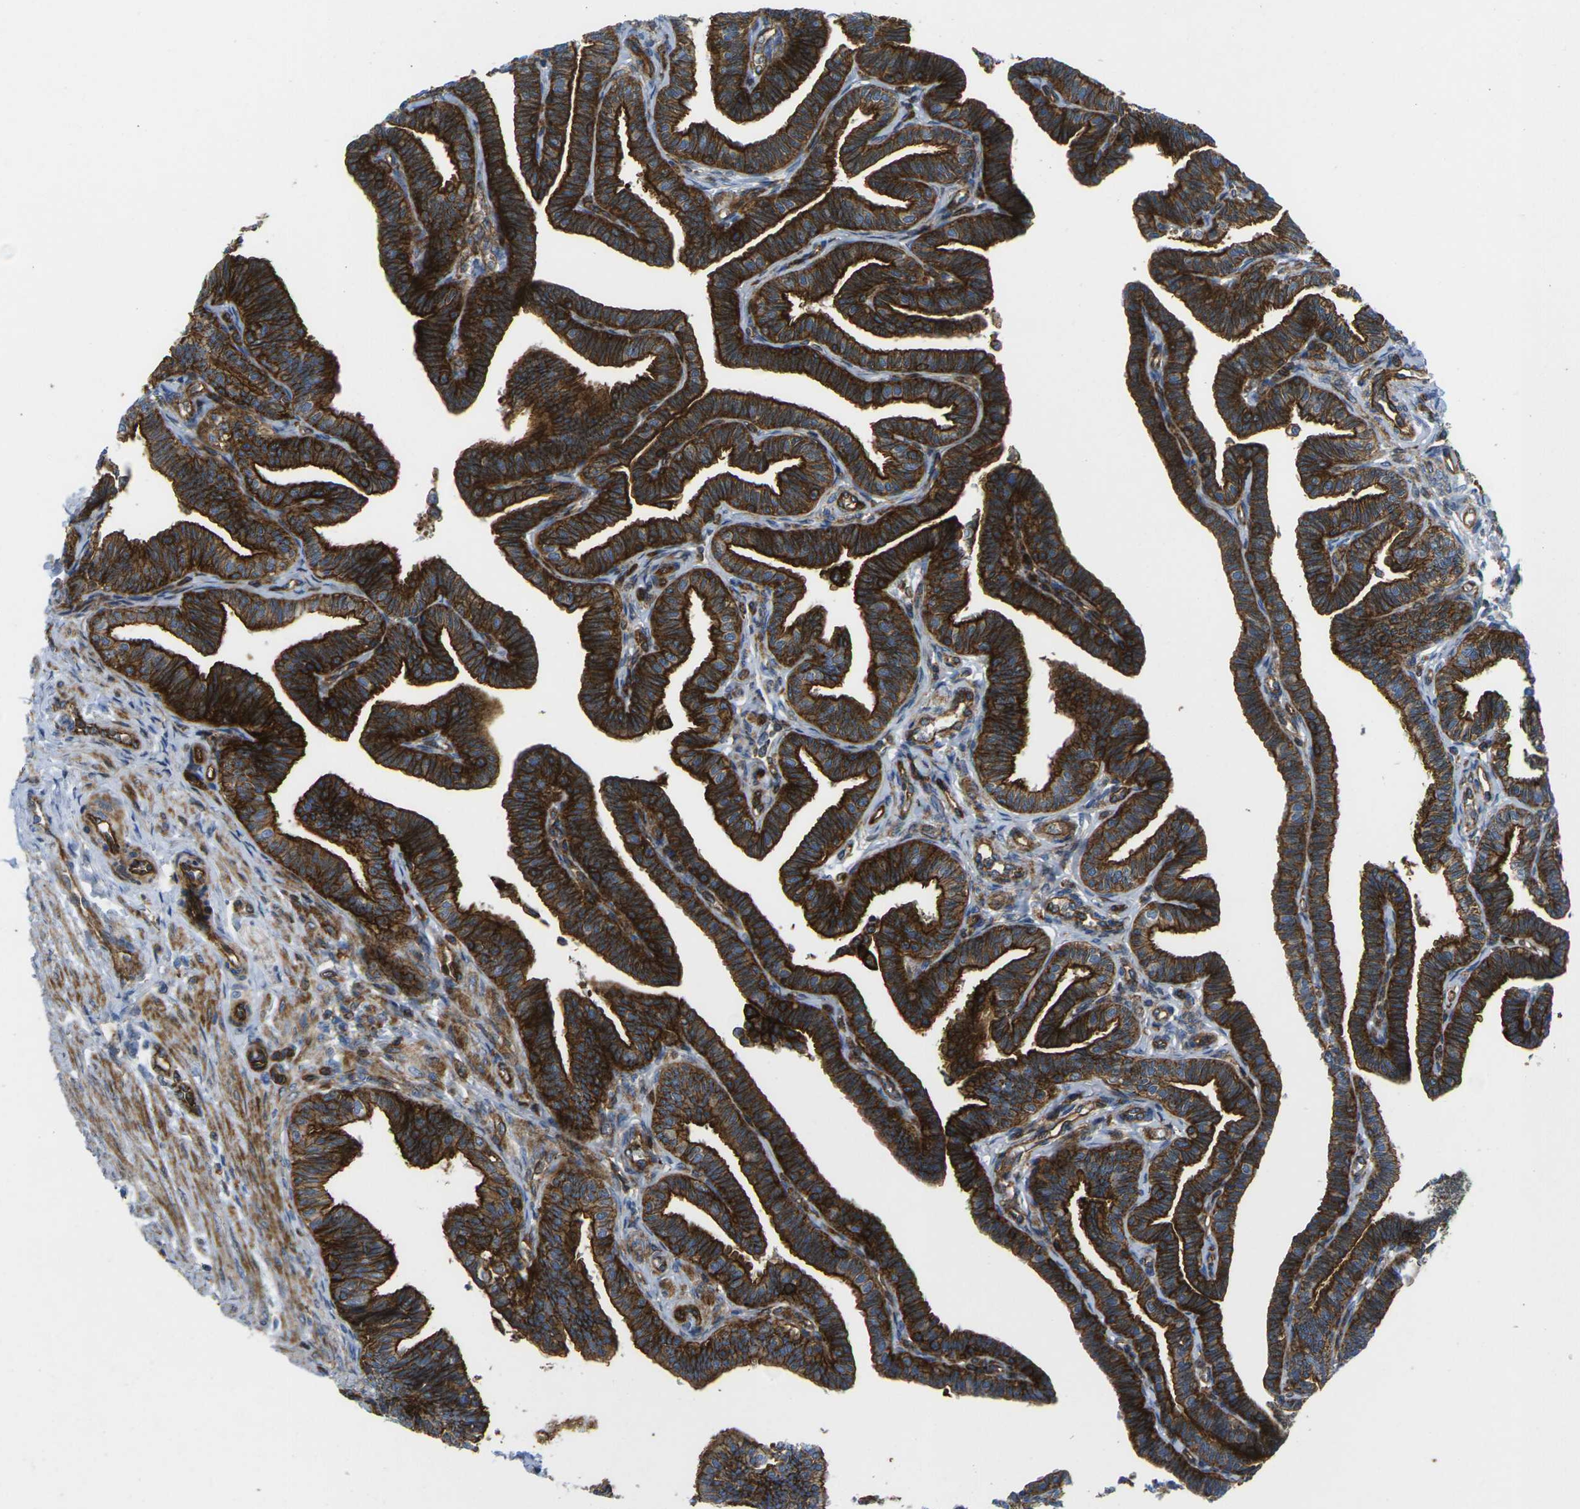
{"staining": {"intensity": "strong", "quantity": ">75%", "location": "cytoplasmic/membranous"}, "tissue": "fallopian tube", "cell_type": "Glandular cells", "image_type": "normal", "snomed": [{"axis": "morphology", "description": "Normal tissue, NOS"}, {"axis": "topography", "description": "Fallopian tube"}, {"axis": "topography", "description": "Ovary"}], "caption": "Benign fallopian tube exhibits strong cytoplasmic/membranous expression in about >75% of glandular cells, visualized by immunohistochemistry. The staining was performed using DAB, with brown indicating positive protein expression. Nuclei are stained blue with hematoxylin.", "gene": "IQGAP1", "patient": {"sex": "female", "age": 23}}